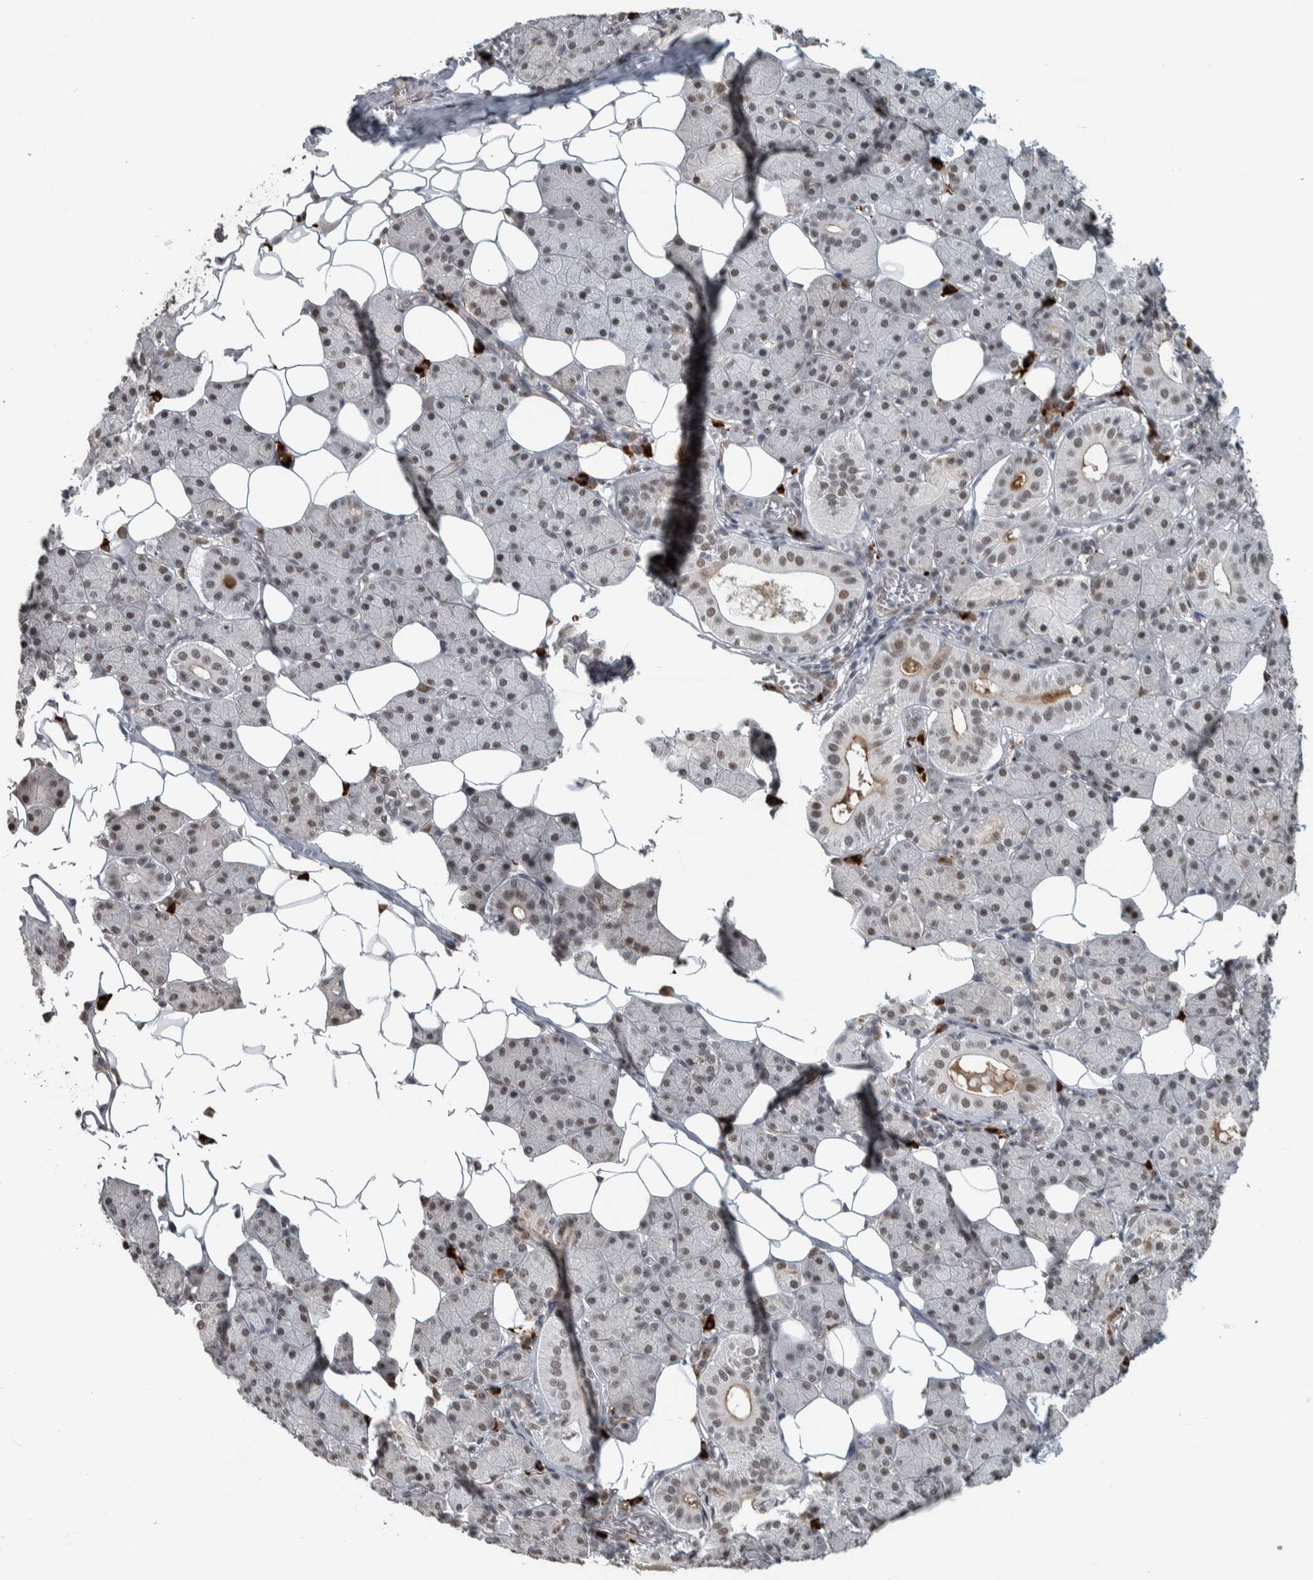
{"staining": {"intensity": "weak", "quantity": "25%-75%", "location": "cytoplasmic/membranous,nuclear"}, "tissue": "salivary gland", "cell_type": "Glandular cells", "image_type": "normal", "snomed": [{"axis": "morphology", "description": "Normal tissue, NOS"}, {"axis": "topography", "description": "Salivary gland"}], "caption": "This micrograph exhibits unremarkable salivary gland stained with IHC to label a protein in brown. The cytoplasmic/membranous,nuclear of glandular cells show weak positivity for the protein. Nuclei are counter-stained blue.", "gene": "DDX42", "patient": {"sex": "female", "age": 33}}